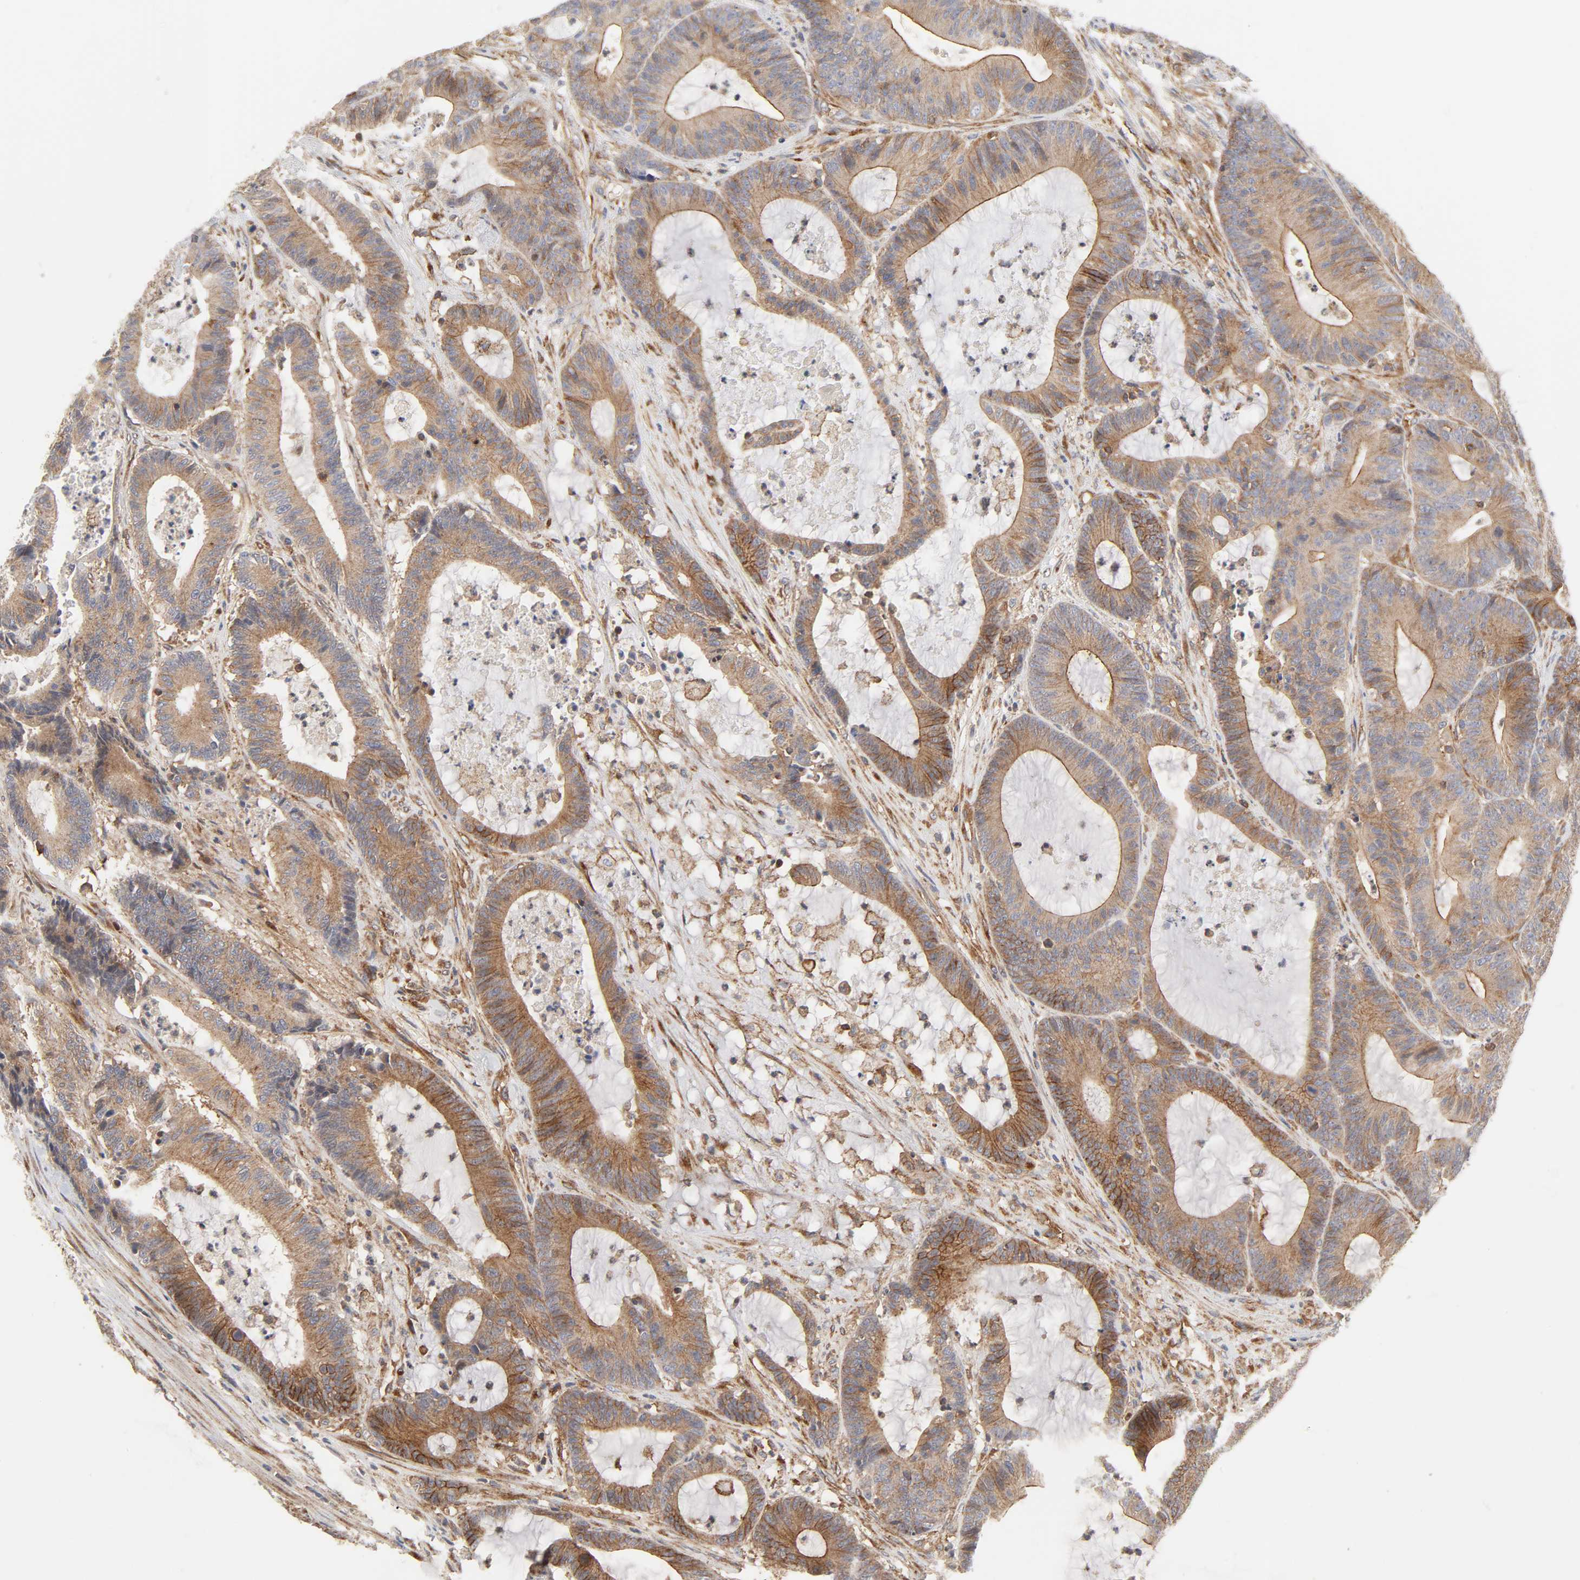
{"staining": {"intensity": "moderate", "quantity": ">75%", "location": "cytoplasmic/membranous"}, "tissue": "colorectal cancer", "cell_type": "Tumor cells", "image_type": "cancer", "snomed": [{"axis": "morphology", "description": "Adenocarcinoma, NOS"}, {"axis": "topography", "description": "Colon"}], "caption": "Protein analysis of colorectal cancer tissue demonstrates moderate cytoplasmic/membranous expression in approximately >75% of tumor cells.", "gene": "AP2A1", "patient": {"sex": "female", "age": 84}}